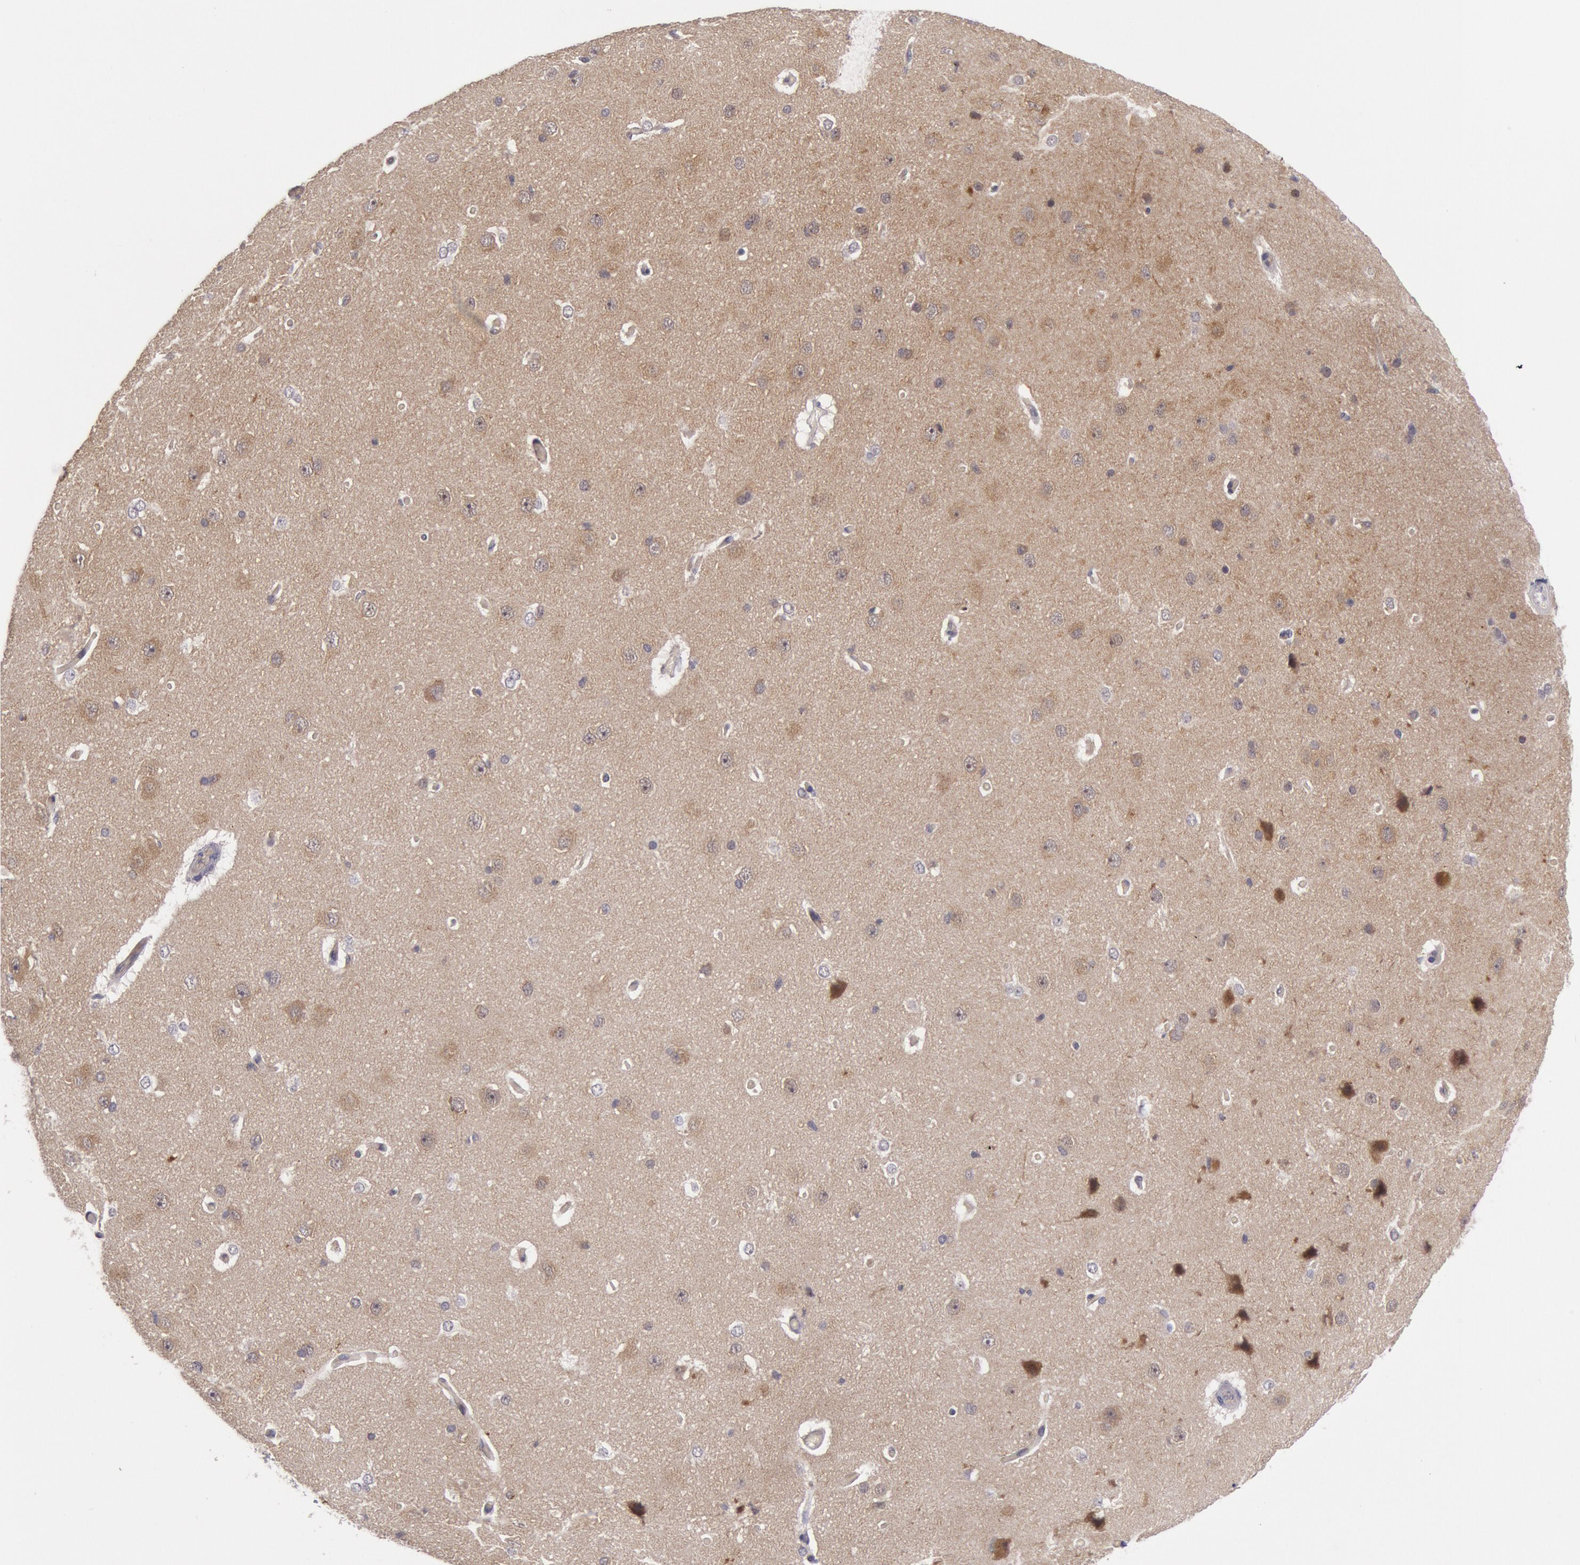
{"staining": {"intensity": "weak", "quantity": "25%-75%", "location": "cytoplasmic/membranous"}, "tissue": "cerebral cortex", "cell_type": "Endothelial cells", "image_type": "normal", "snomed": [{"axis": "morphology", "description": "Normal tissue, NOS"}, {"axis": "topography", "description": "Cerebral cortex"}], "caption": "Immunohistochemistry (IHC) (DAB (3,3'-diaminobenzidine)) staining of benign cerebral cortex displays weak cytoplasmic/membranous protein staining in approximately 25%-75% of endothelial cells.", "gene": "TRIB2", "patient": {"sex": "female", "age": 45}}